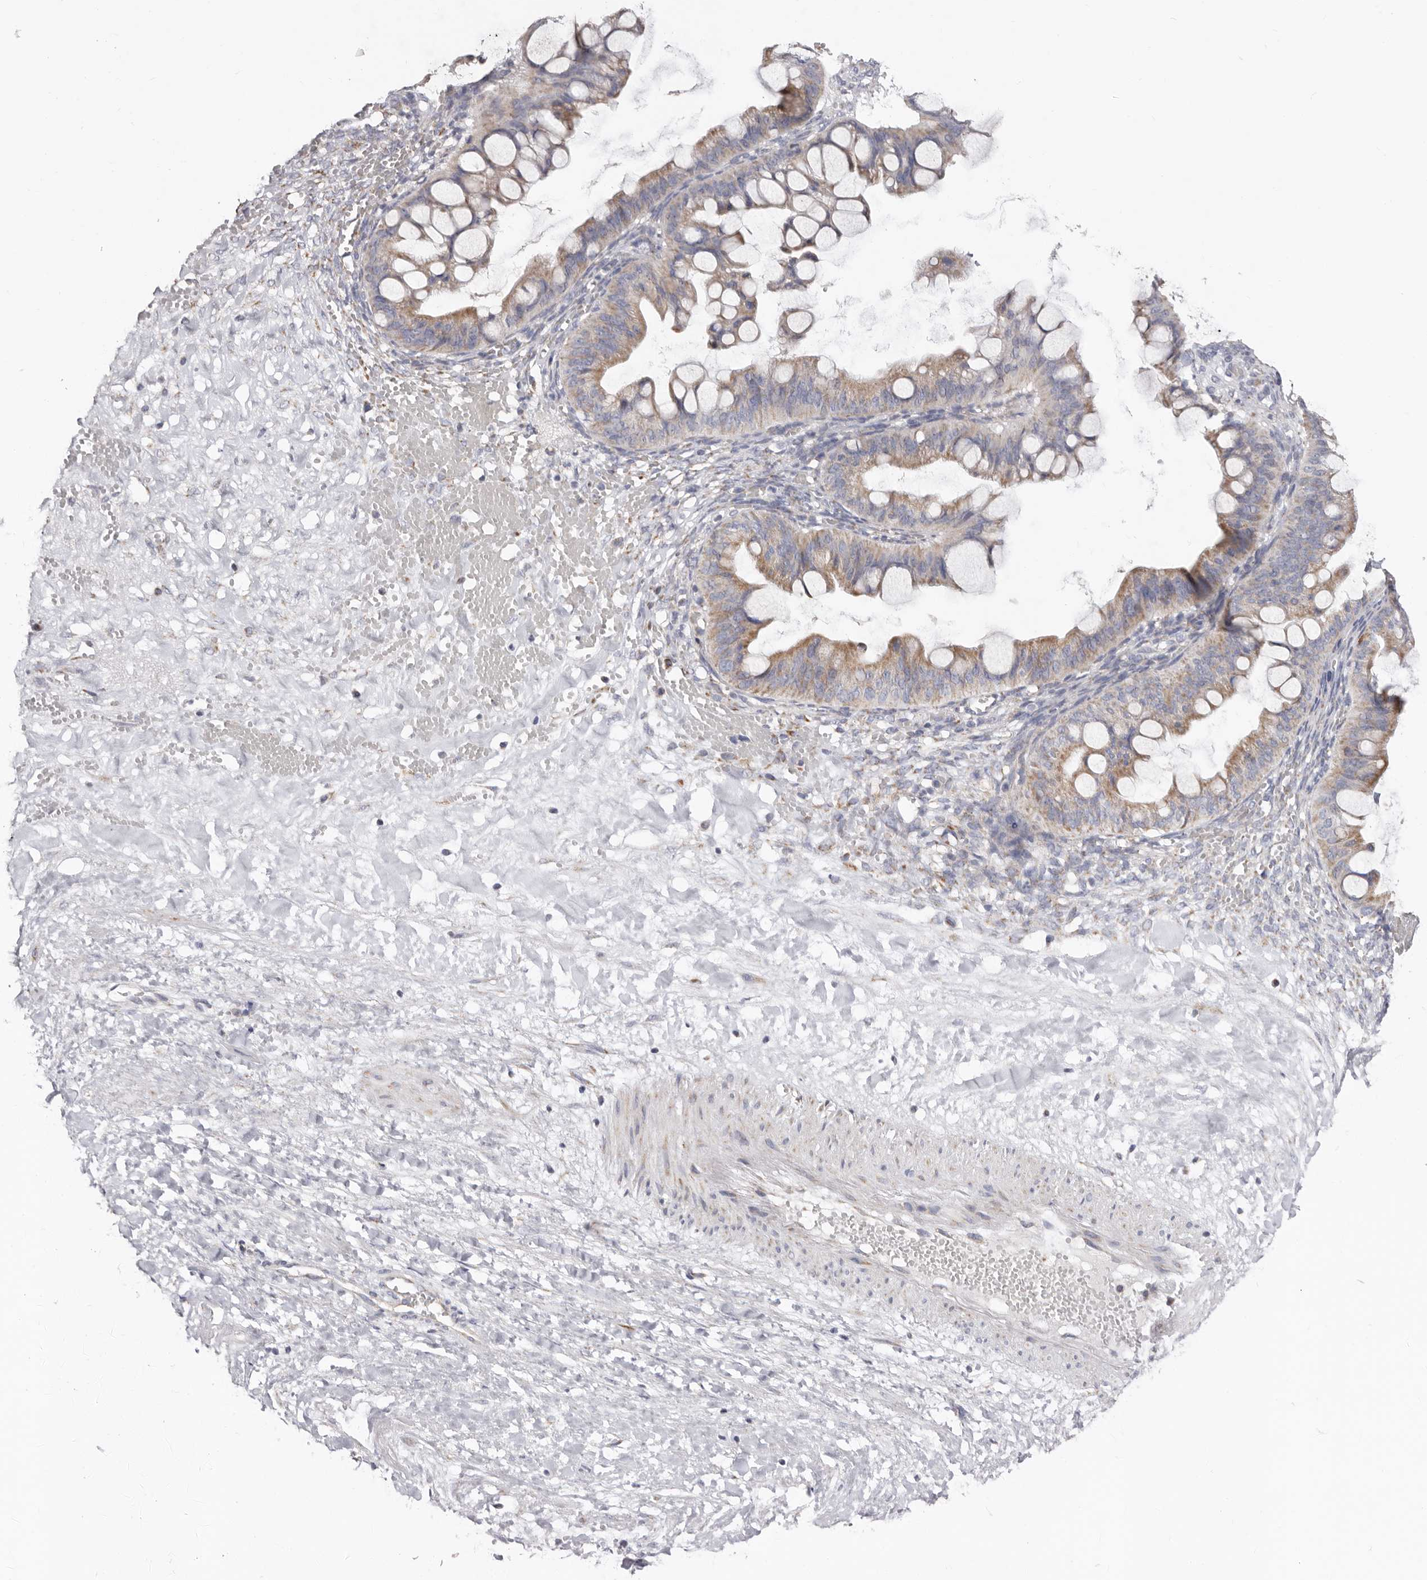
{"staining": {"intensity": "moderate", "quantity": ">75%", "location": "cytoplasmic/membranous"}, "tissue": "ovarian cancer", "cell_type": "Tumor cells", "image_type": "cancer", "snomed": [{"axis": "morphology", "description": "Cystadenocarcinoma, mucinous, NOS"}, {"axis": "topography", "description": "Ovary"}], "caption": "Immunohistochemistry (IHC) (DAB (3,3'-diaminobenzidine)) staining of human mucinous cystadenocarcinoma (ovarian) displays moderate cytoplasmic/membranous protein positivity in about >75% of tumor cells.", "gene": "RSPO2", "patient": {"sex": "female", "age": 73}}